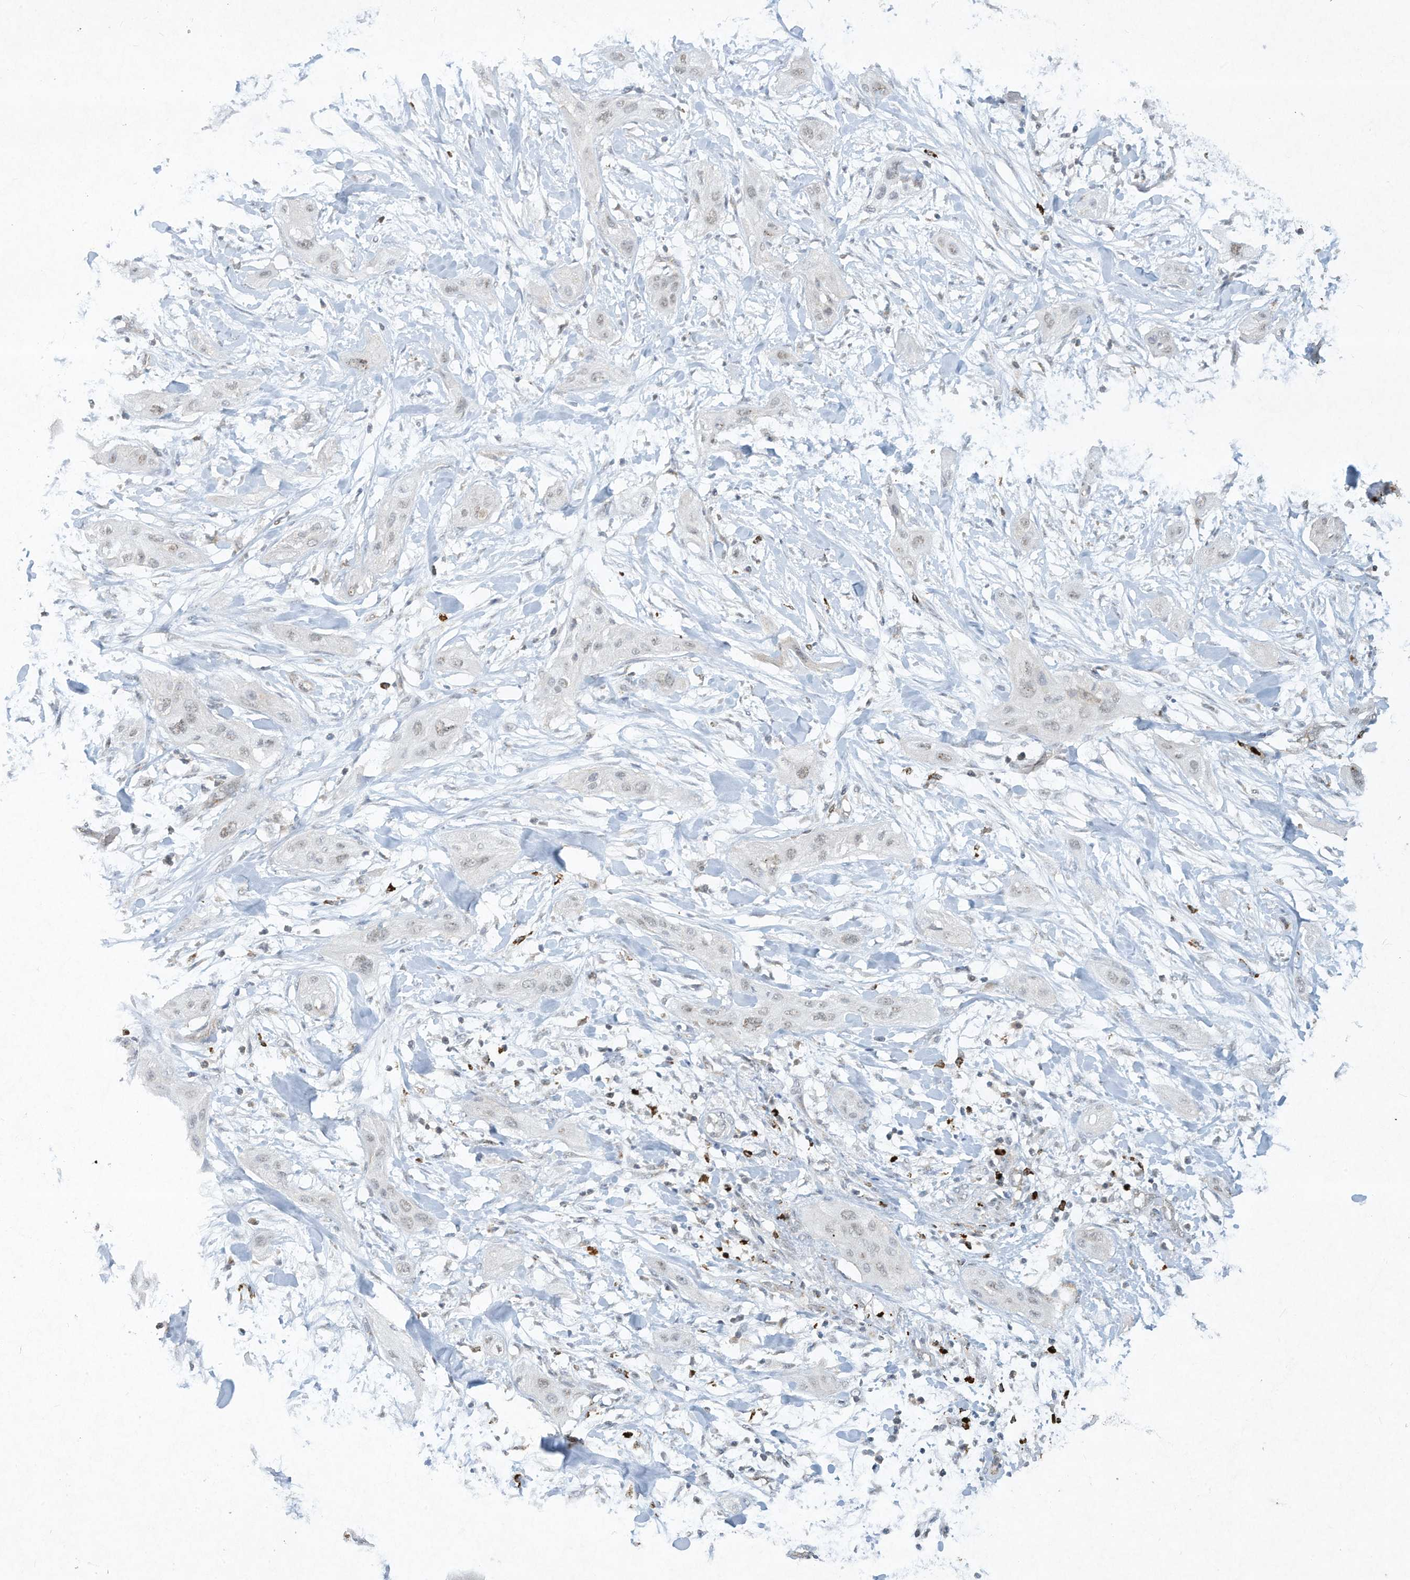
{"staining": {"intensity": "weak", "quantity": "<25%", "location": "nuclear"}, "tissue": "lung cancer", "cell_type": "Tumor cells", "image_type": "cancer", "snomed": [{"axis": "morphology", "description": "Squamous cell carcinoma, NOS"}, {"axis": "topography", "description": "Lung"}], "caption": "A high-resolution histopathology image shows immunohistochemistry (IHC) staining of squamous cell carcinoma (lung), which shows no significant positivity in tumor cells. The staining is performed using DAB brown chromogen with nuclei counter-stained in using hematoxylin.", "gene": "CHRNA4", "patient": {"sex": "female", "age": 47}}